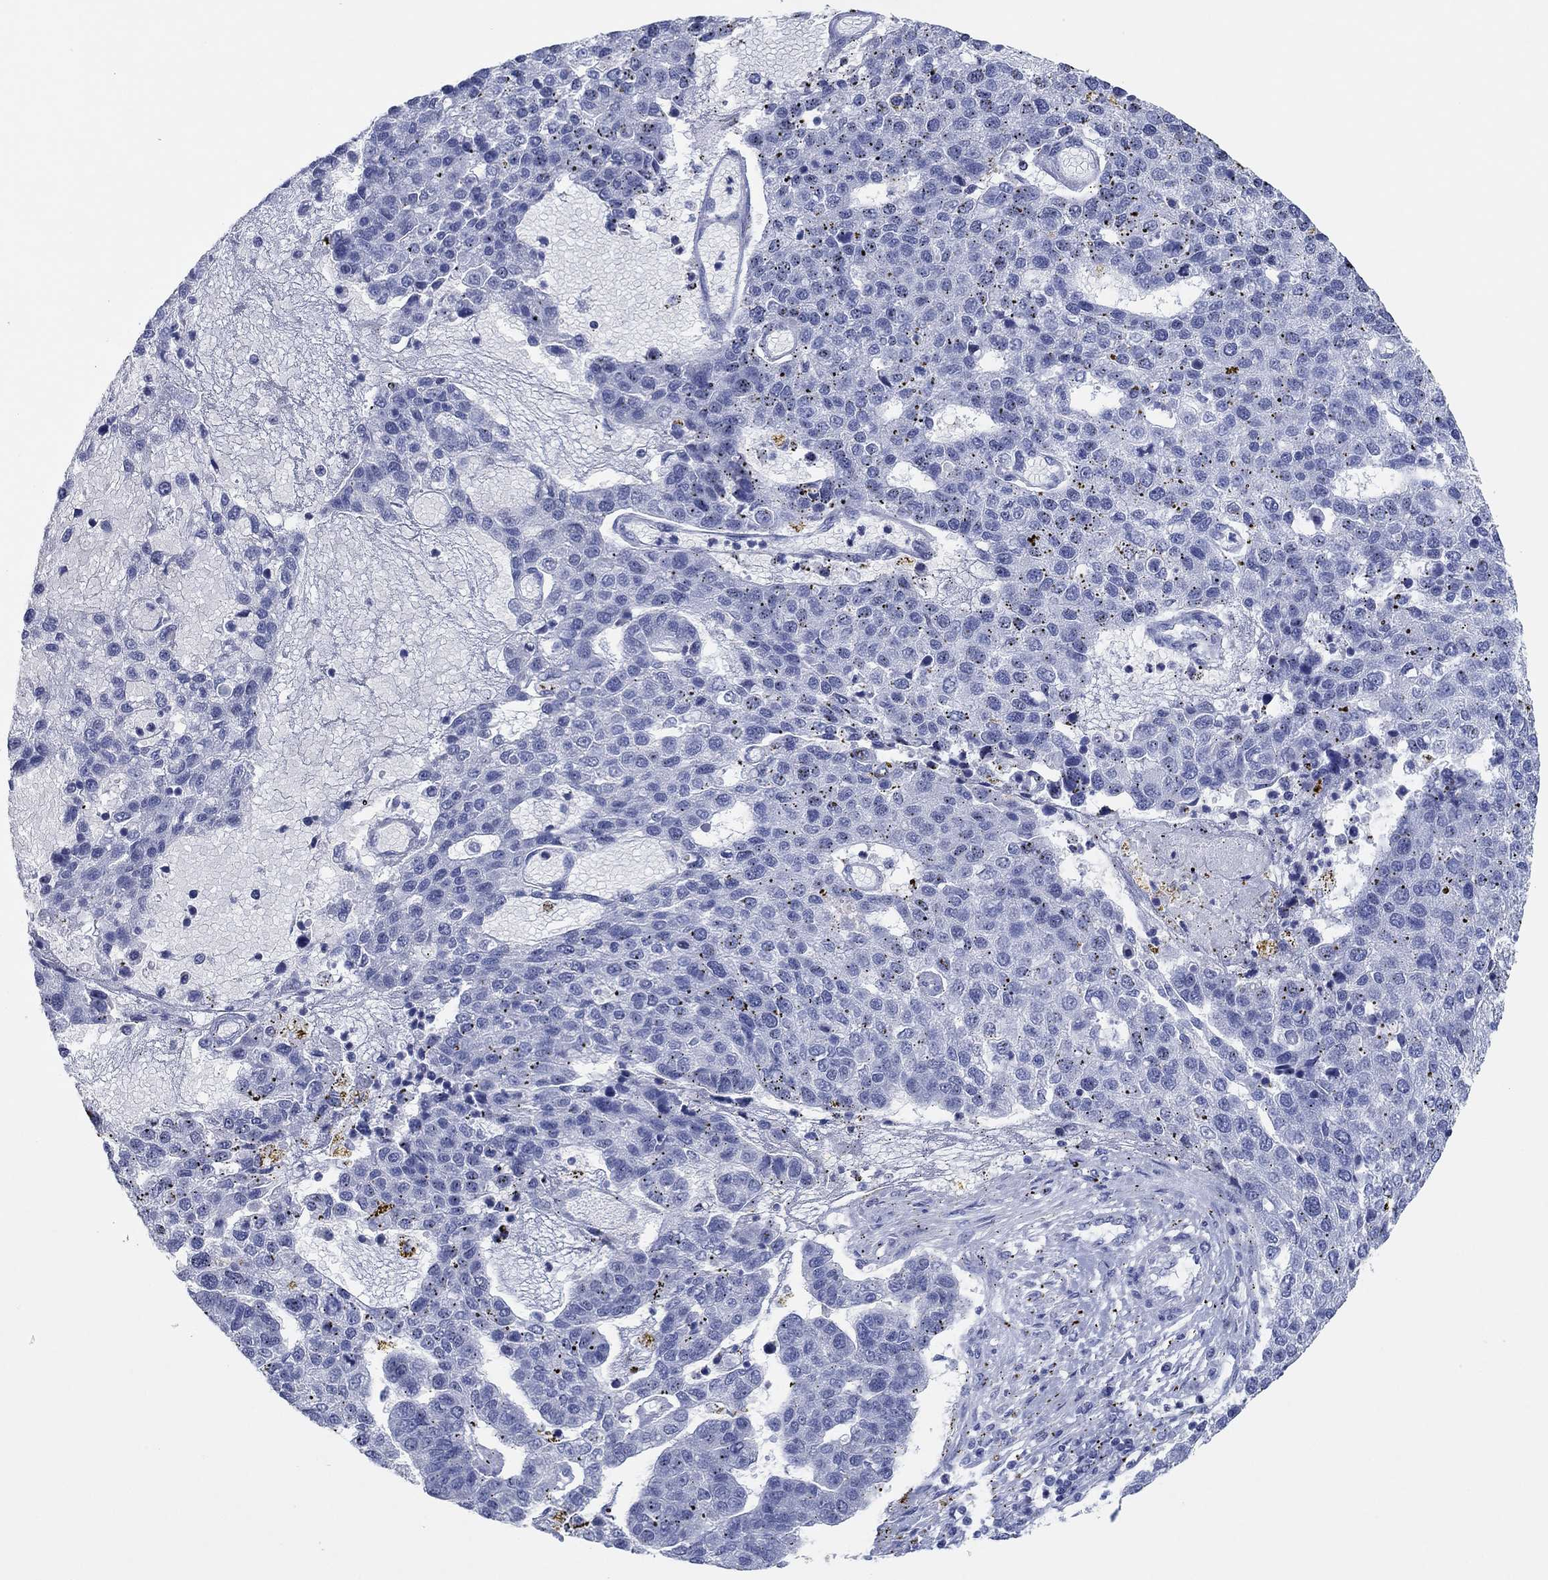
{"staining": {"intensity": "negative", "quantity": "none", "location": "none"}, "tissue": "pancreatic cancer", "cell_type": "Tumor cells", "image_type": "cancer", "snomed": [{"axis": "morphology", "description": "Adenocarcinoma, NOS"}, {"axis": "topography", "description": "Pancreas"}], "caption": "This is a histopathology image of immunohistochemistry staining of adenocarcinoma (pancreatic), which shows no expression in tumor cells. (DAB (3,3'-diaminobenzidine) immunohistochemistry visualized using brightfield microscopy, high magnification).", "gene": "POU5F1", "patient": {"sex": "female", "age": 61}}